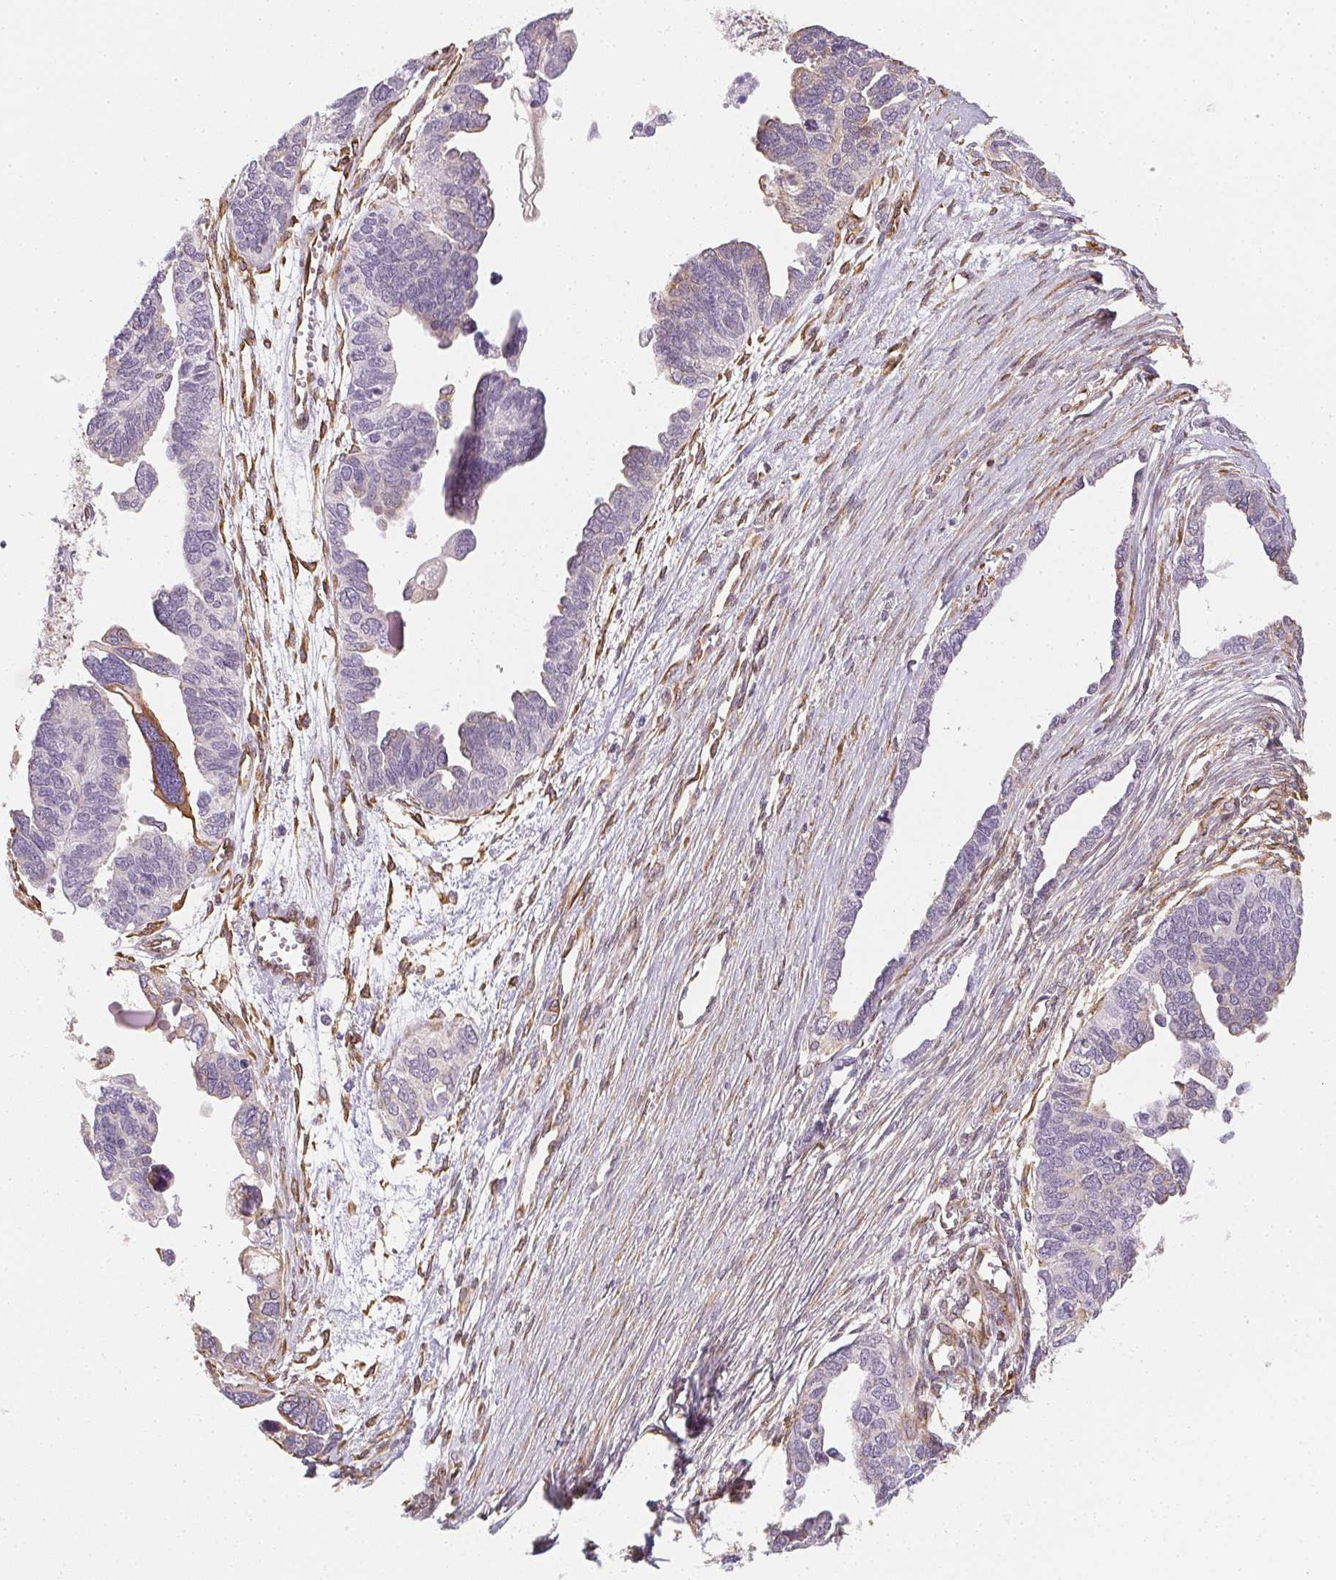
{"staining": {"intensity": "negative", "quantity": "none", "location": "none"}, "tissue": "ovarian cancer", "cell_type": "Tumor cells", "image_type": "cancer", "snomed": [{"axis": "morphology", "description": "Cystadenocarcinoma, serous, NOS"}, {"axis": "topography", "description": "Ovary"}], "caption": "Ovarian cancer (serous cystadenocarcinoma) was stained to show a protein in brown. There is no significant expression in tumor cells. (DAB (3,3'-diaminobenzidine) immunohistochemistry with hematoxylin counter stain).", "gene": "RSBN1", "patient": {"sex": "female", "age": 51}}